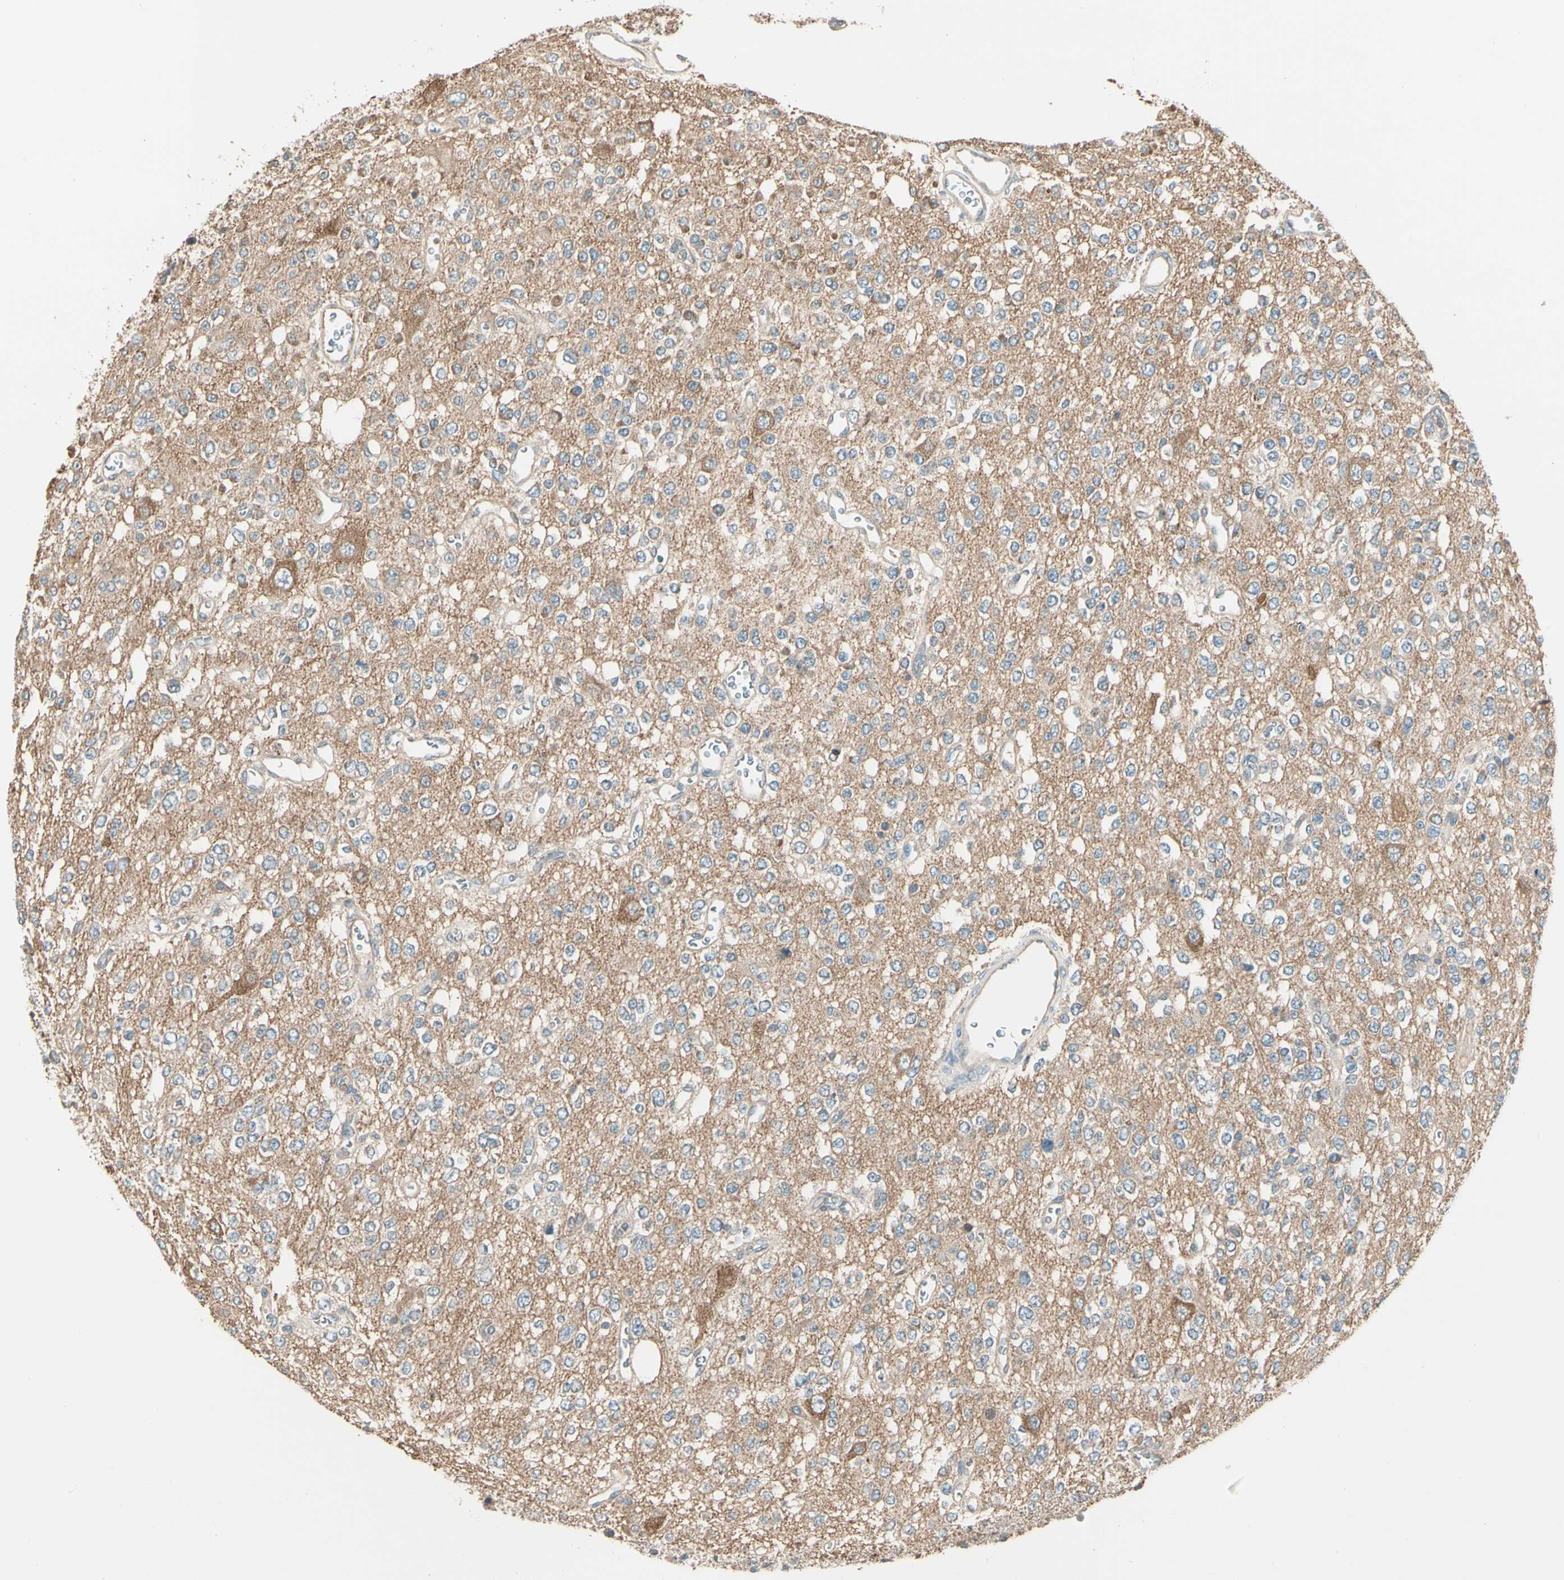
{"staining": {"intensity": "moderate", "quantity": ">75%", "location": "cytoplasmic/membranous"}, "tissue": "glioma", "cell_type": "Tumor cells", "image_type": "cancer", "snomed": [{"axis": "morphology", "description": "Glioma, malignant, Low grade"}, {"axis": "topography", "description": "Brain"}], "caption": "Immunohistochemistry (DAB (3,3'-diaminobenzidine)) staining of human malignant glioma (low-grade) reveals moderate cytoplasmic/membranous protein expression in about >75% of tumor cells.", "gene": "TNFRSF21", "patient": {"sex": "male", "age": 38}}